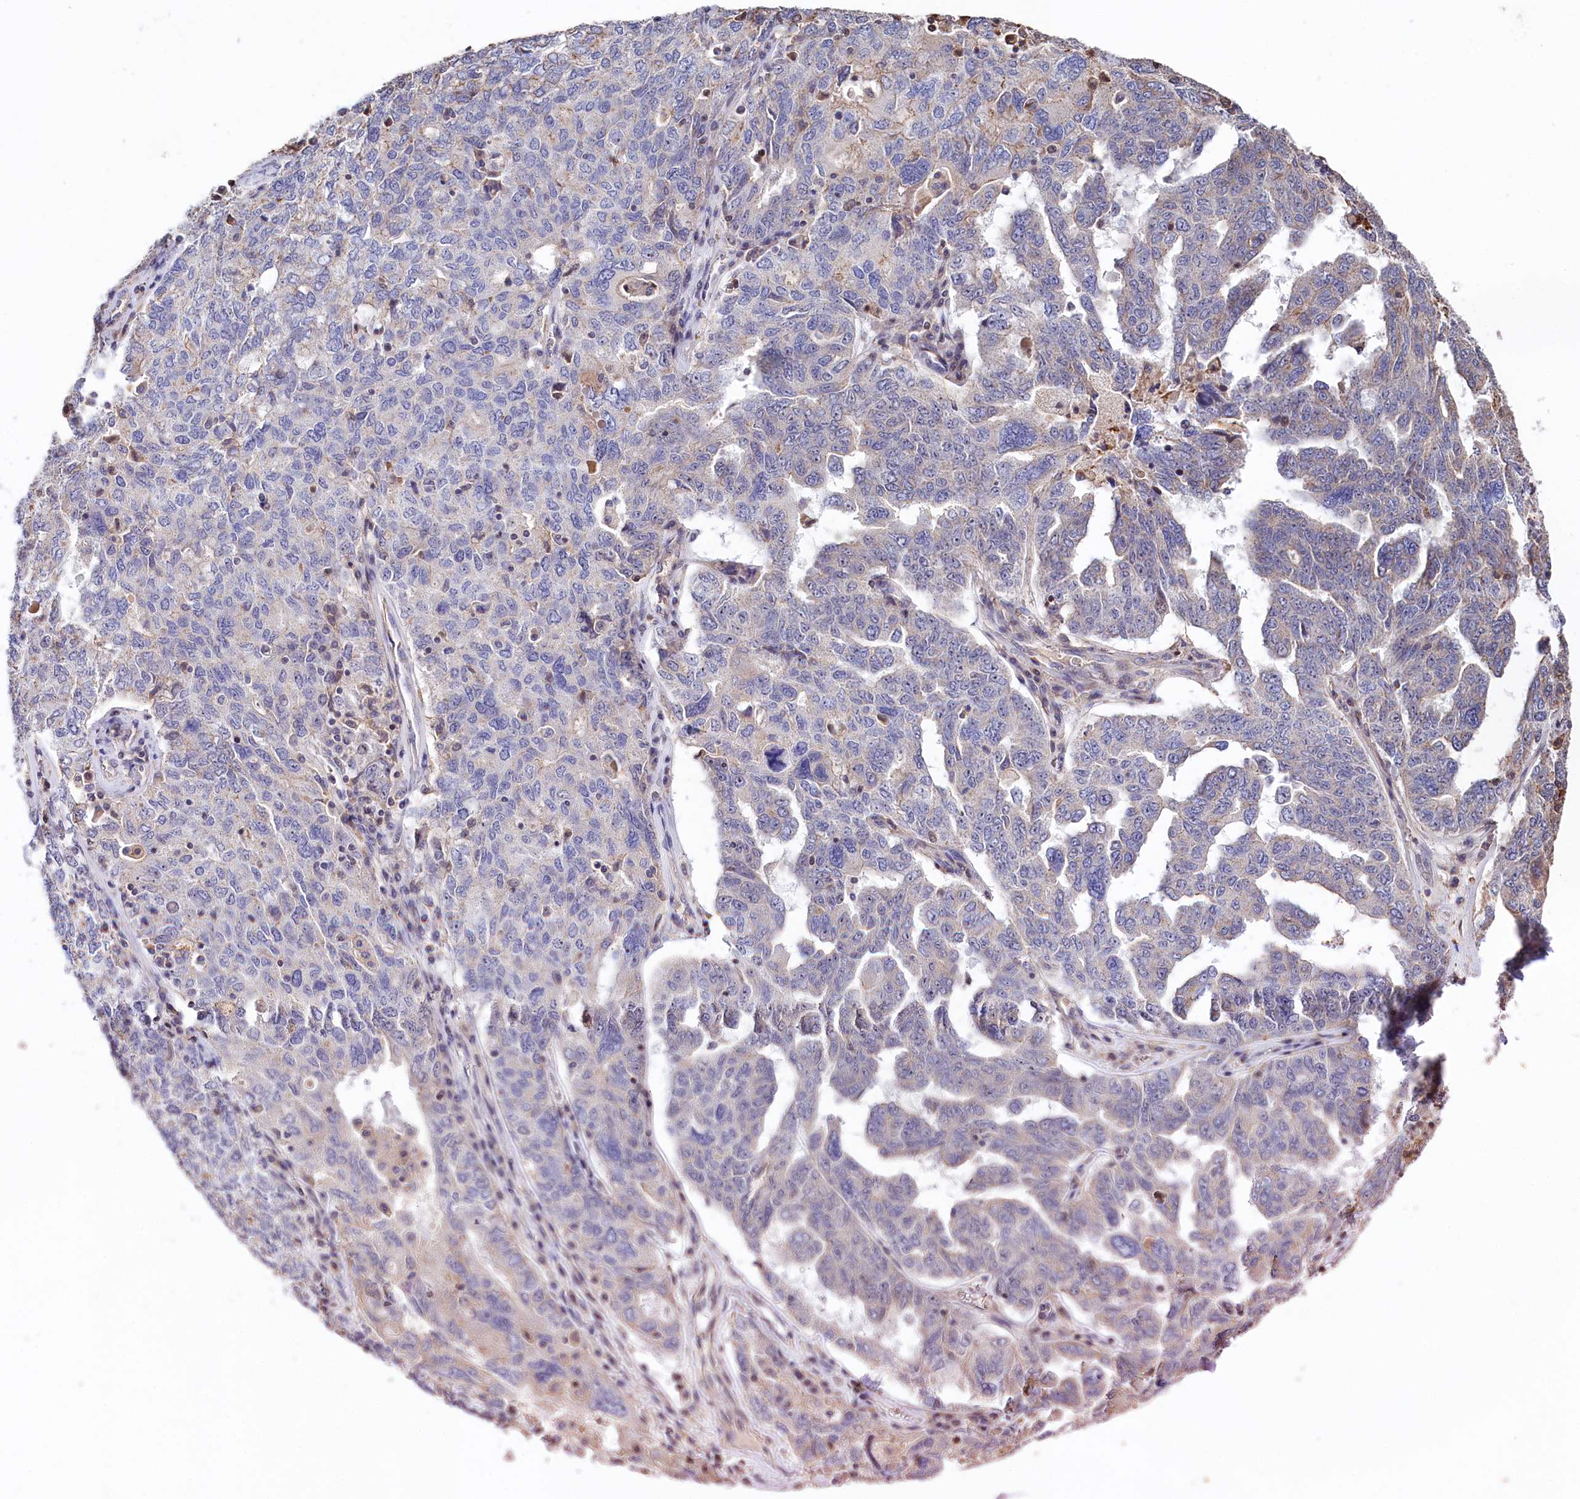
{"staining": {"intensity": "weak", "quantity": "<25%", "location": "cytoplasmic/membranous"}, "tissue": "ovarian cancer", "cell_type": "Tumor cells", "image_type": "cancer", "snomed": [{"axis": "morphology", "description": "Carcinoma, endometroid"}, {"axis": "topography", "description": "Ovary"}], "caption": "Immunohistochemical staining of human ovarian cancer demonstrates no significant positivity in tumor cells.", "gene": "RPUSD3", "patient": {"sex": "female", "age": 62}}